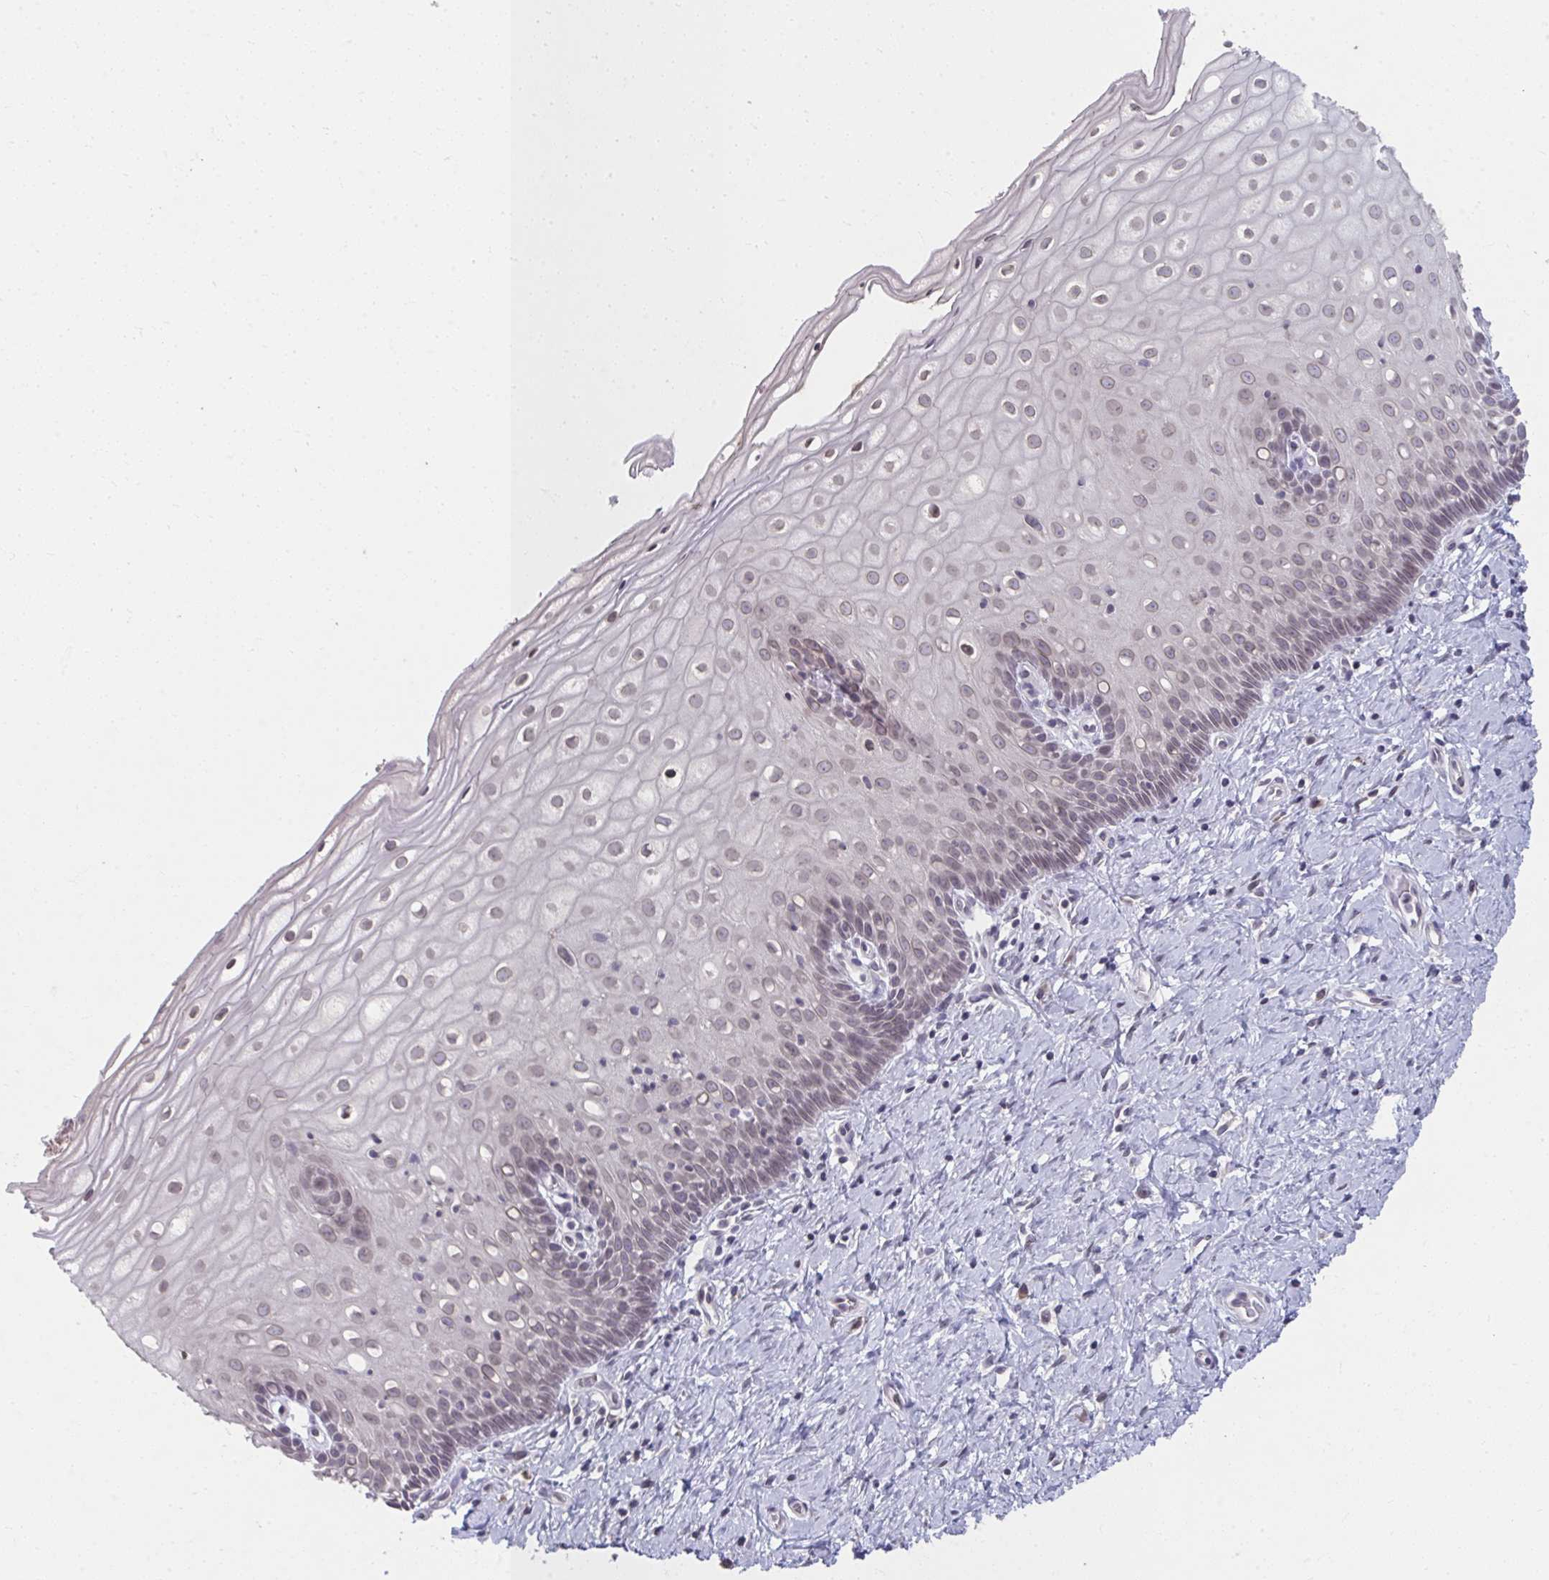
{"staining": {"intensity": "negative", "quantity": "none", "location": "none"}, "tissue": "cervix", "cell_type": "Glandular cells", "image_type": "normal", "snomed": [{"axis": "morphology", "description": "Normal tissue, NOS"}, {"axis": "topography", "description": "Cervix"}], "caption": "High power microscopy image of an immunohistochemistry photomicrograph of unremarkable cervix, revealing no significant staining in glandular cells. (DAB immunohistochemistry (IHC) with hematoxylin counter stain).", "gene": "NUP133", "patient": {"sex": "female", "age": 37}}